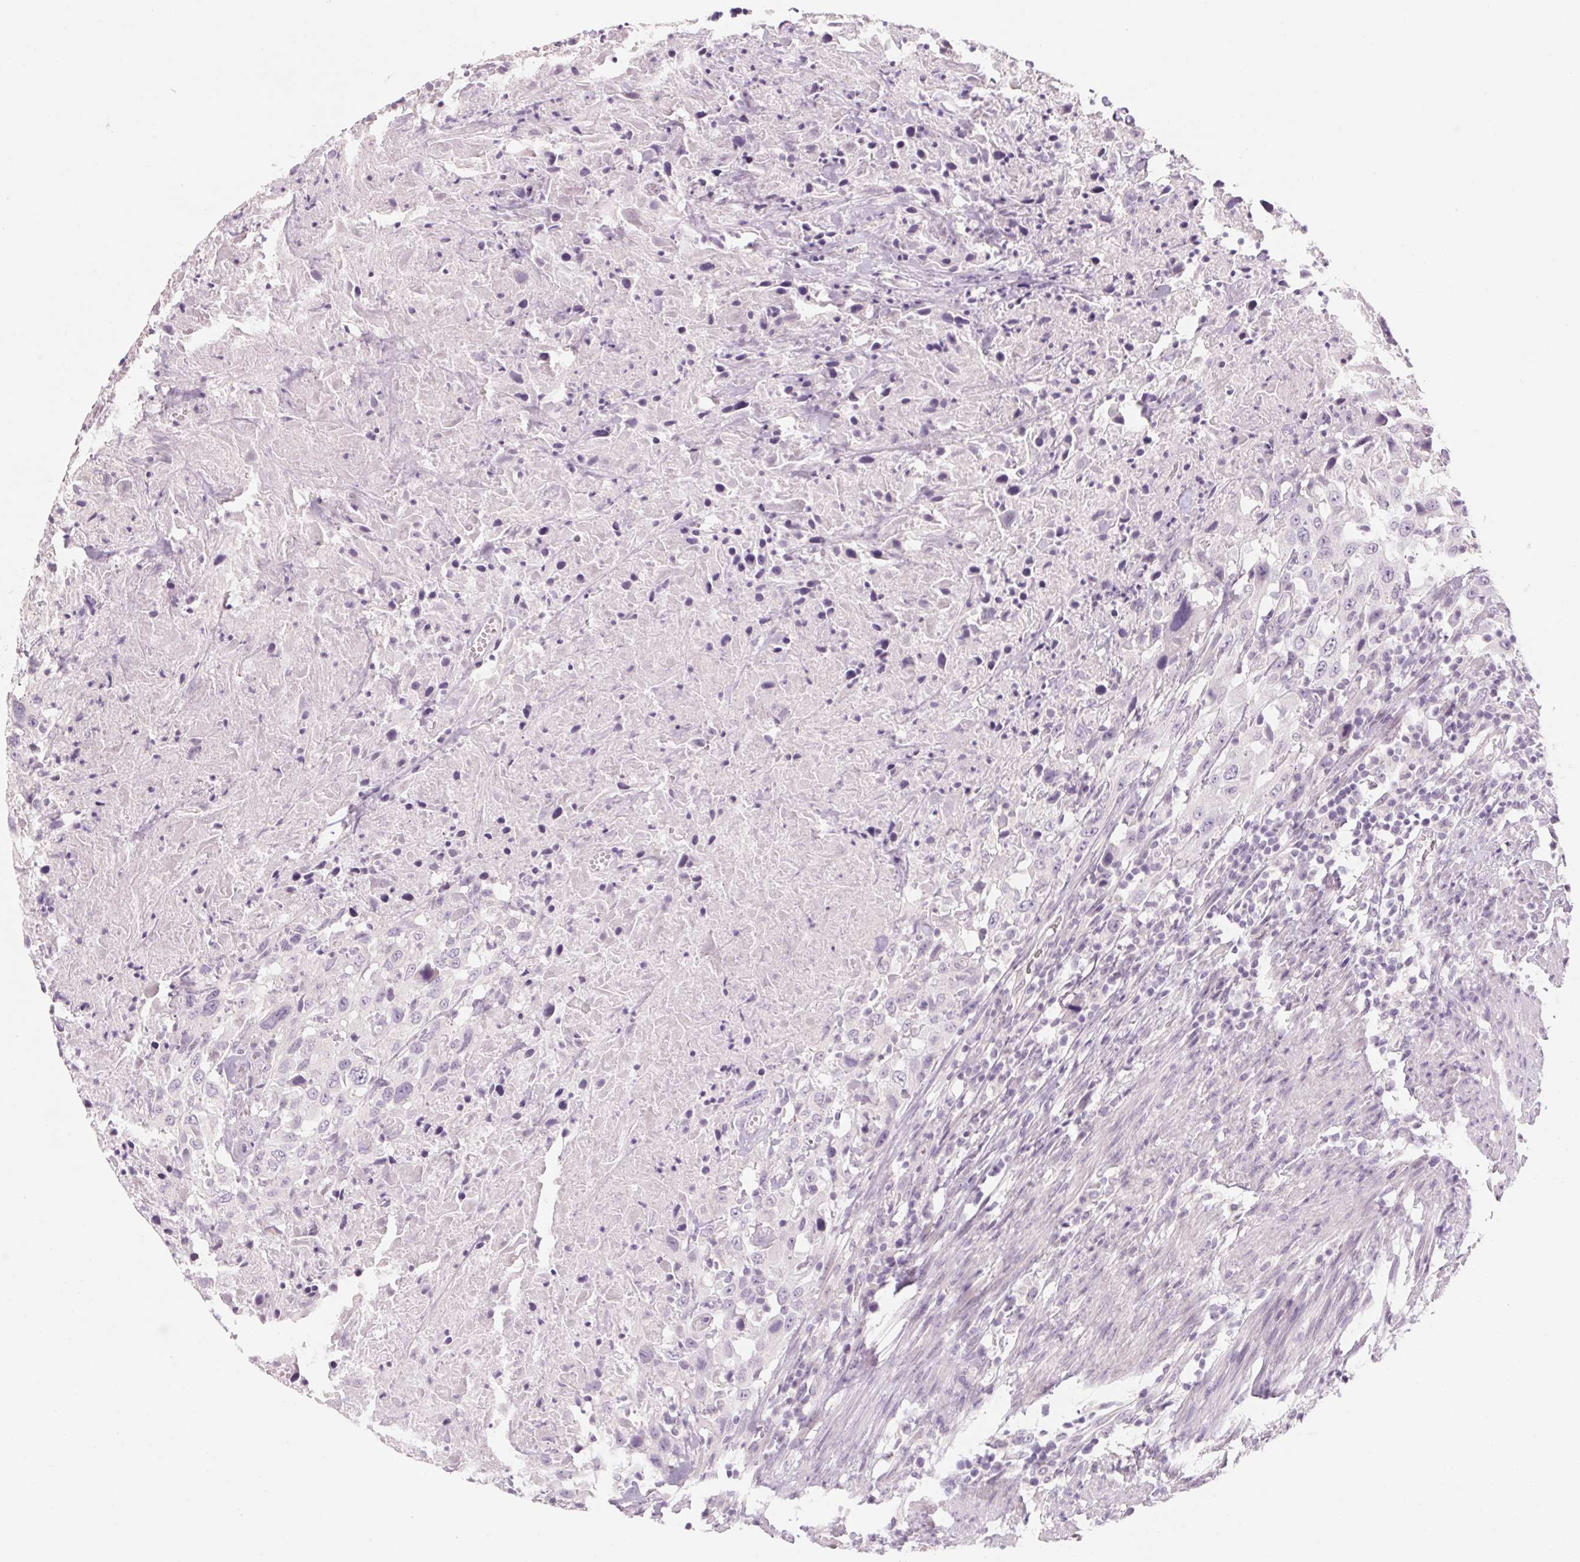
{"staining": {"intensity": "negative", "quantity": "none", "location": "none"}, "tissue": "urothelial cancer", "cell_type": "Tumor cells", "image_type": "cancer", "snomed": [{"axis": "morphology", "description": "Urothelial carcinoma, High grade"}, {"axis": "topography", "description": "Urinary bladder"}], "caption": "Image shows no protein staining in tumor cells of urothelial cancer tissue.", "gene": "POU1F1", "patient": {"sex": "male", "age": 61}}